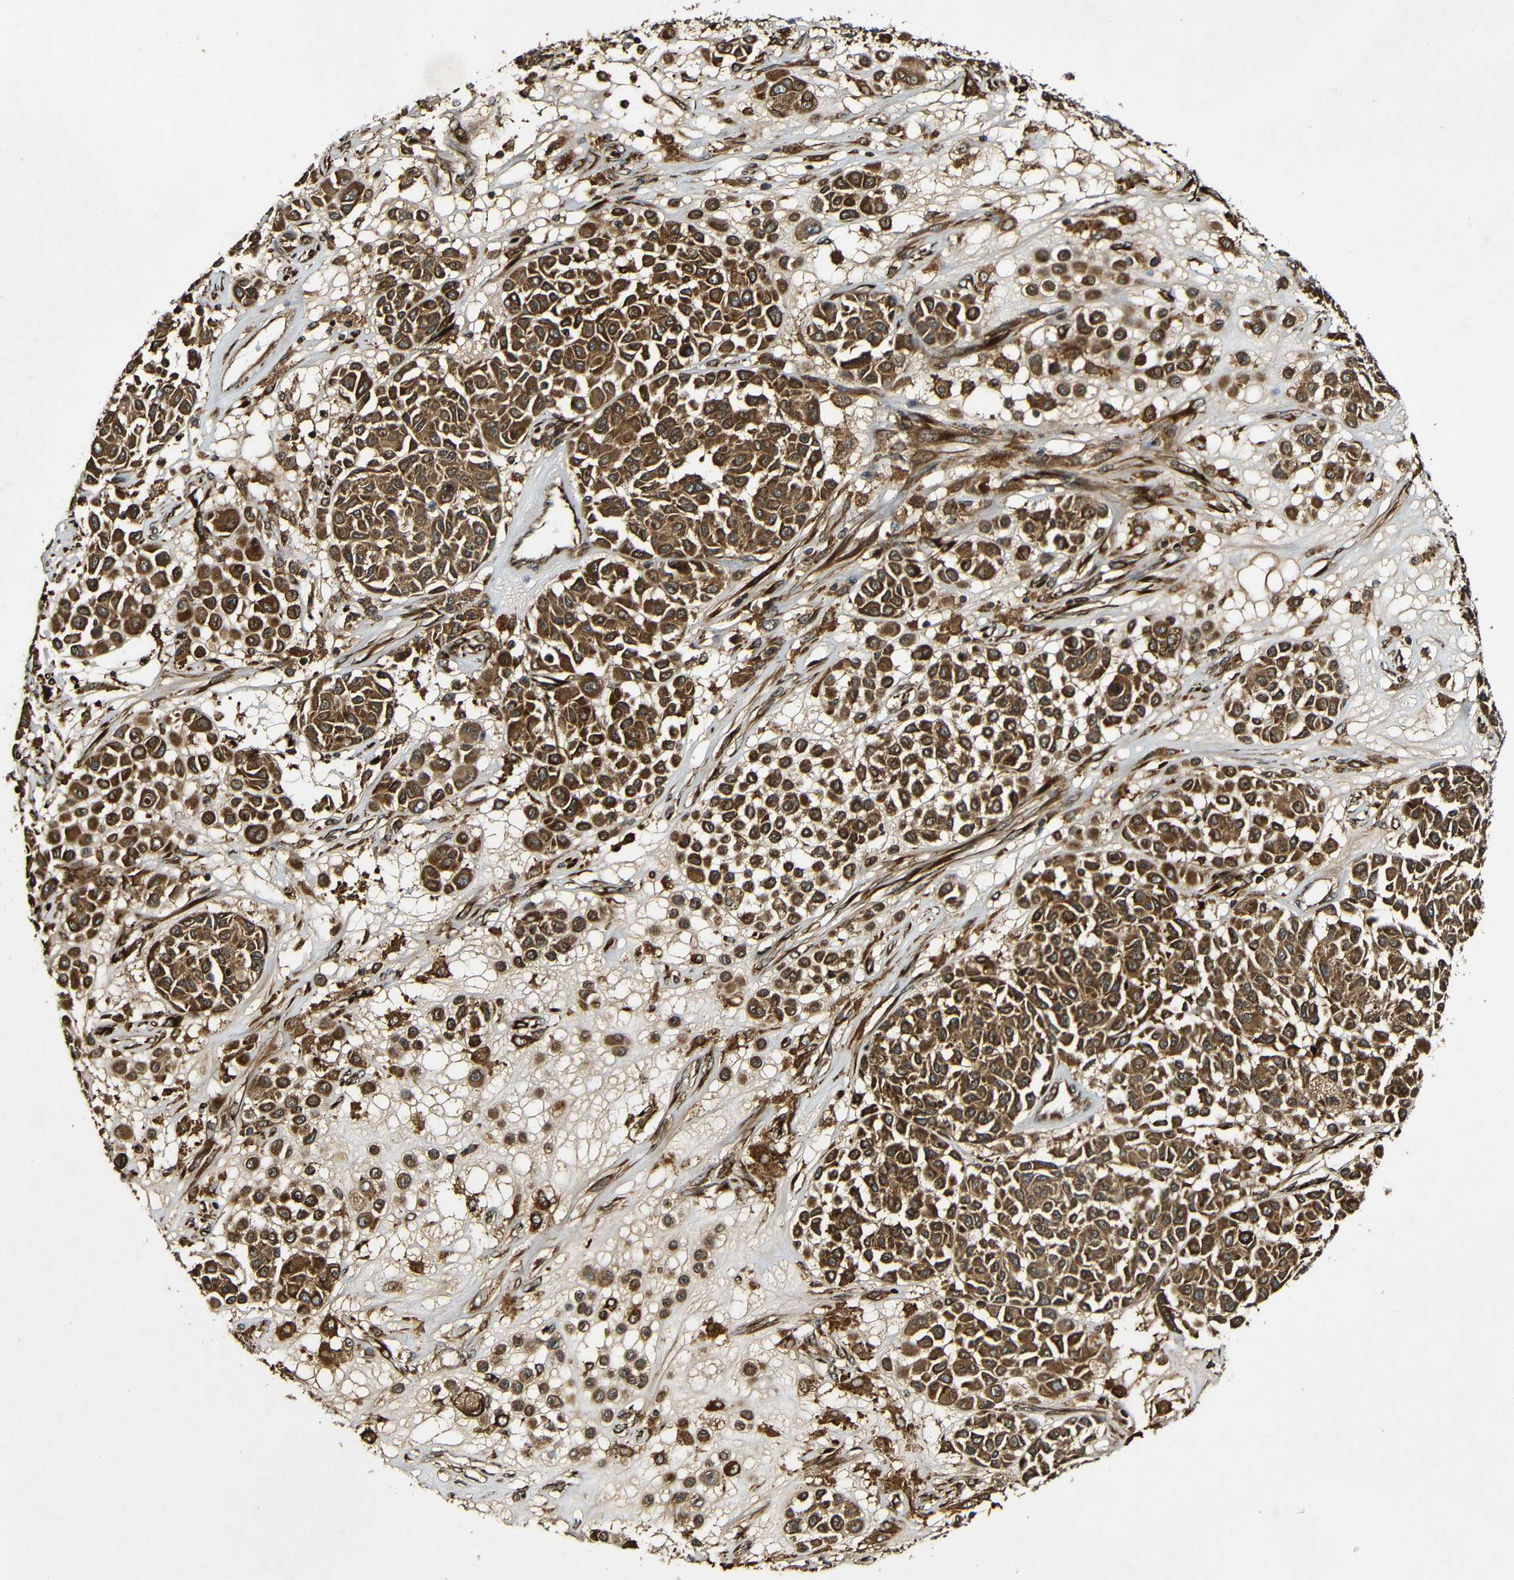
{"staining": {"intensity": "strong", "quantity": ">75%", "location": "cytoplasmic/membranous"}, "tissue": "melanoma", "cell_type": "Tumor cells", "image_type": "cancer", "snomed": [{"axis": "morphology", "description": "Malignant melanoma, Metastatic site"}, {"axis": "topography", "description": "Soft tissue"}], "caption": "Tumor cells display high levels of strong cytoplasmic/membranous staining in approximately >75% of cells in malignant melanoma (metastatic site).", "gene": "CASP8", "patient": {"sex": "male", "age": 41}}